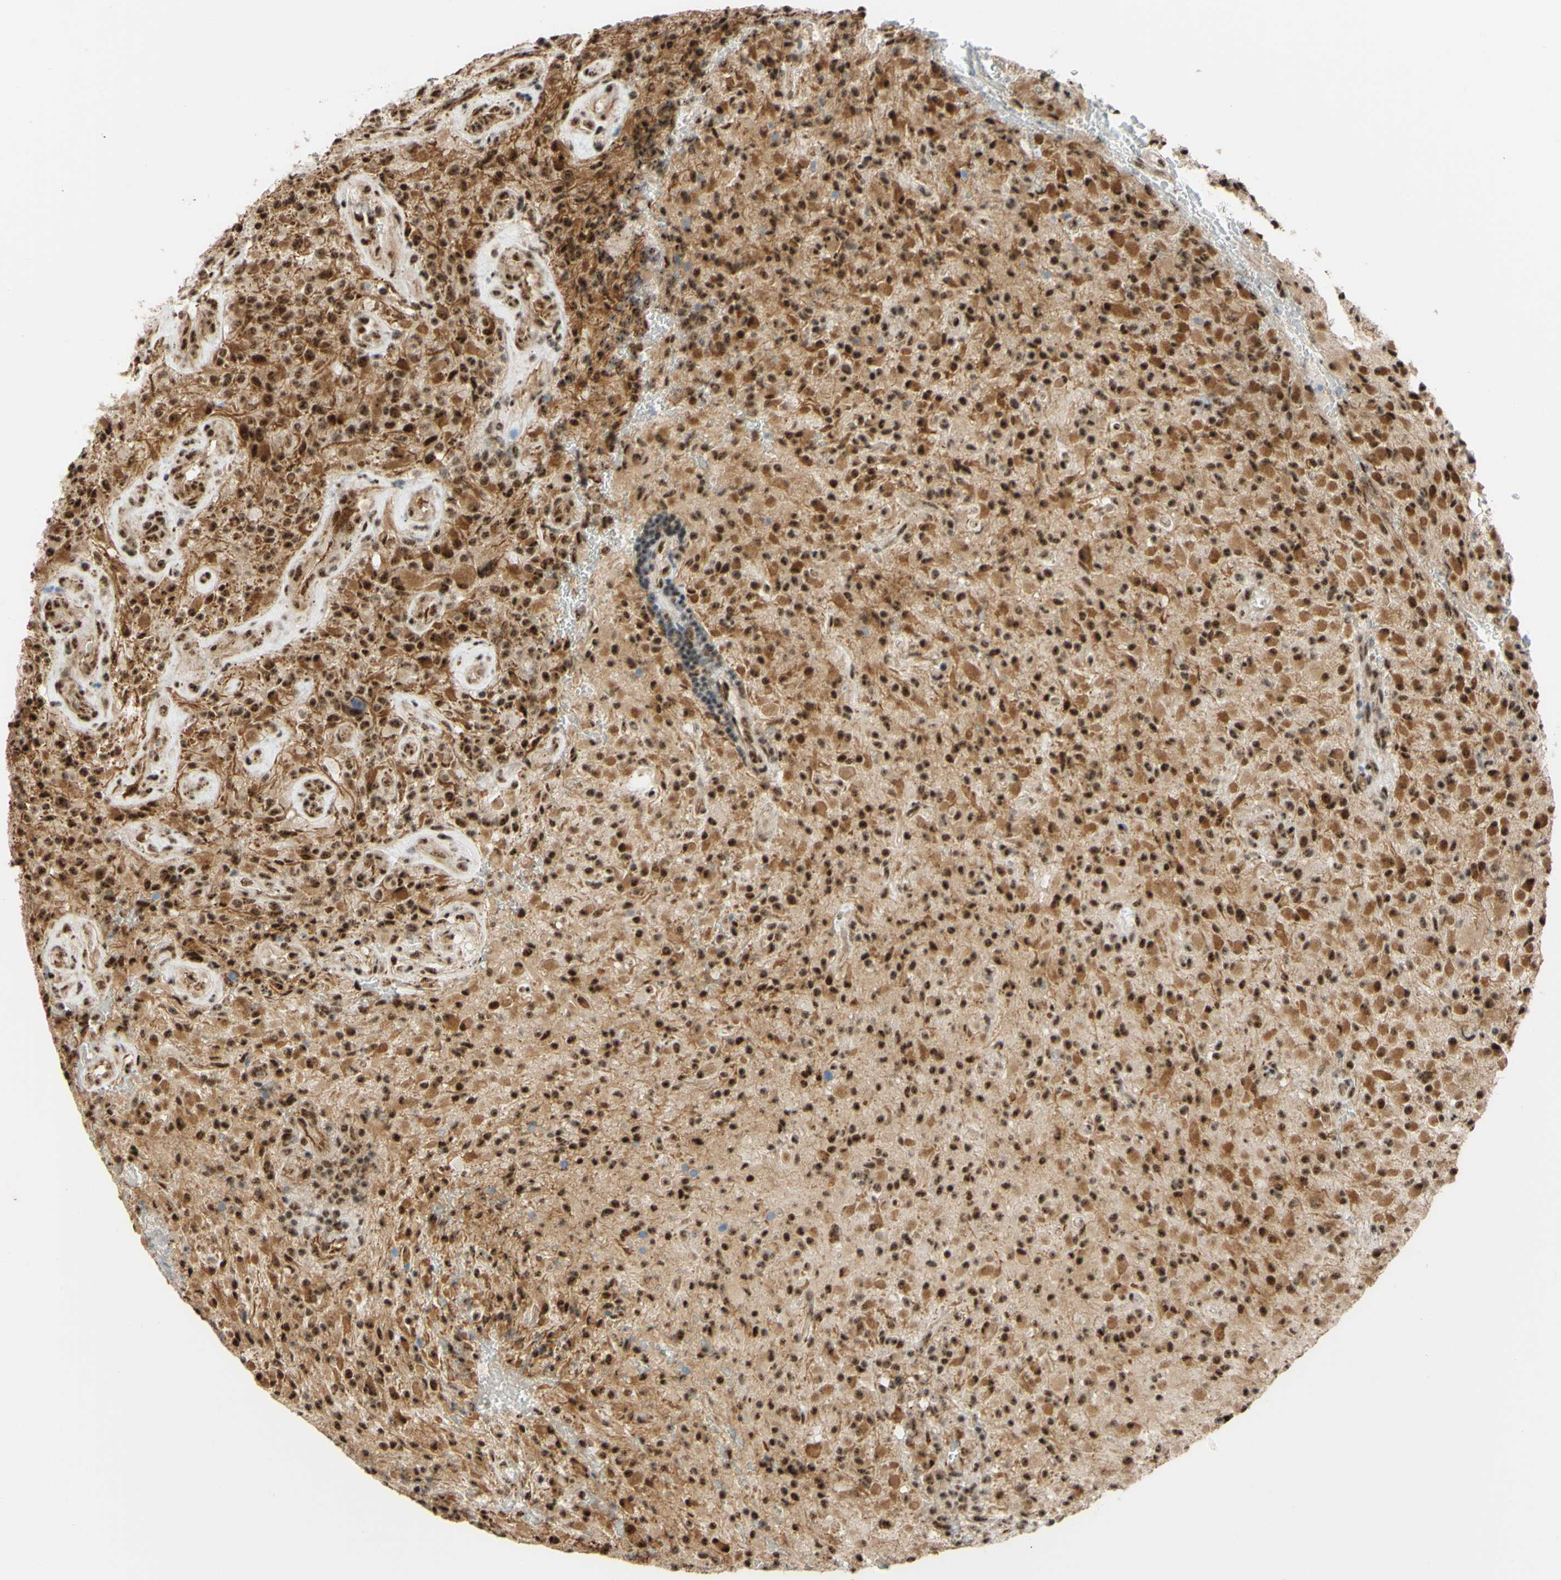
{"staining": {"intensity": "strong", "quantity": ">75%", "location": "cytoplasmic/membranous,nuclear"}, "tissue": "glioma", "cell_type": "Tumor cells", "image_type": "cancer", "snomed": [{"axis": "morphology", "description": "Glioma, malignant, High grade"}, {"axis": "topography", "description": "Brain"}], "caption": "Human malignant glioma (high-grade) stained for a protein (brown) demonstrates strong cytoplasmic/membranous and nuclear positive positivity in approximately >75% of tumor cells.", "gene": "SAP18", "patient": {"sex": "male", "age": 71}}